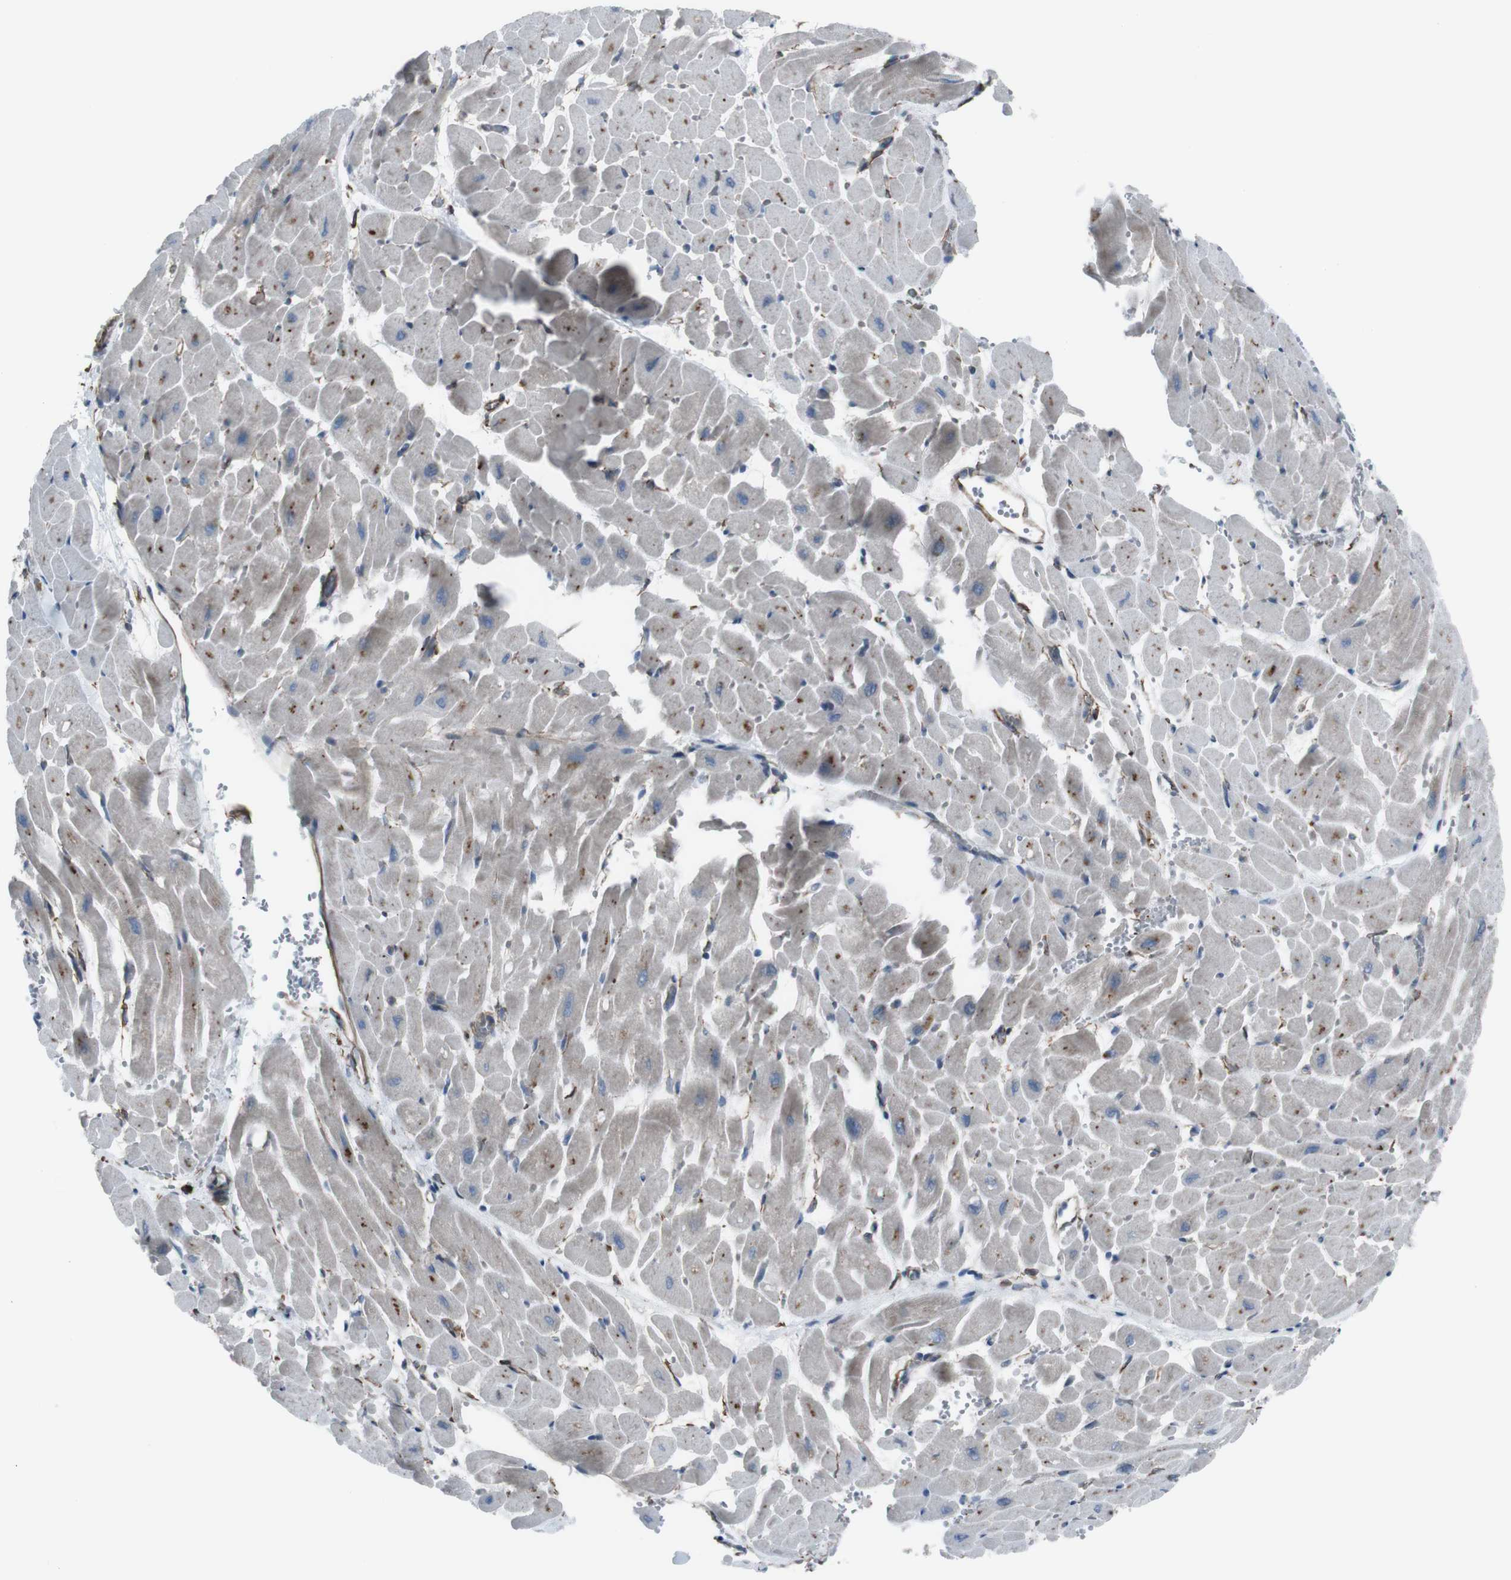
{"staining": {"intensity": "moderate", "quantity": "<25%", "location": "cytoplasmic/membranous"}, "tissue": "heart muscle", "cell_type": "Cardiomyocytes", "image_type": "normal", "snomed": [{"axis": "morphology", "description": "Normal tissue, NOS"}, {"axis": "topography", "description": "Heart"}], "caption": "The photomicrograph exhibits immunohistochemical staining of normal heart muscle. There is moderate cytoplasmic/membranous expression is seen in approximately <25% of cardiomyocytes.", "gene": "TMEM141", "patient": {"sex": "male", "age": 45}}